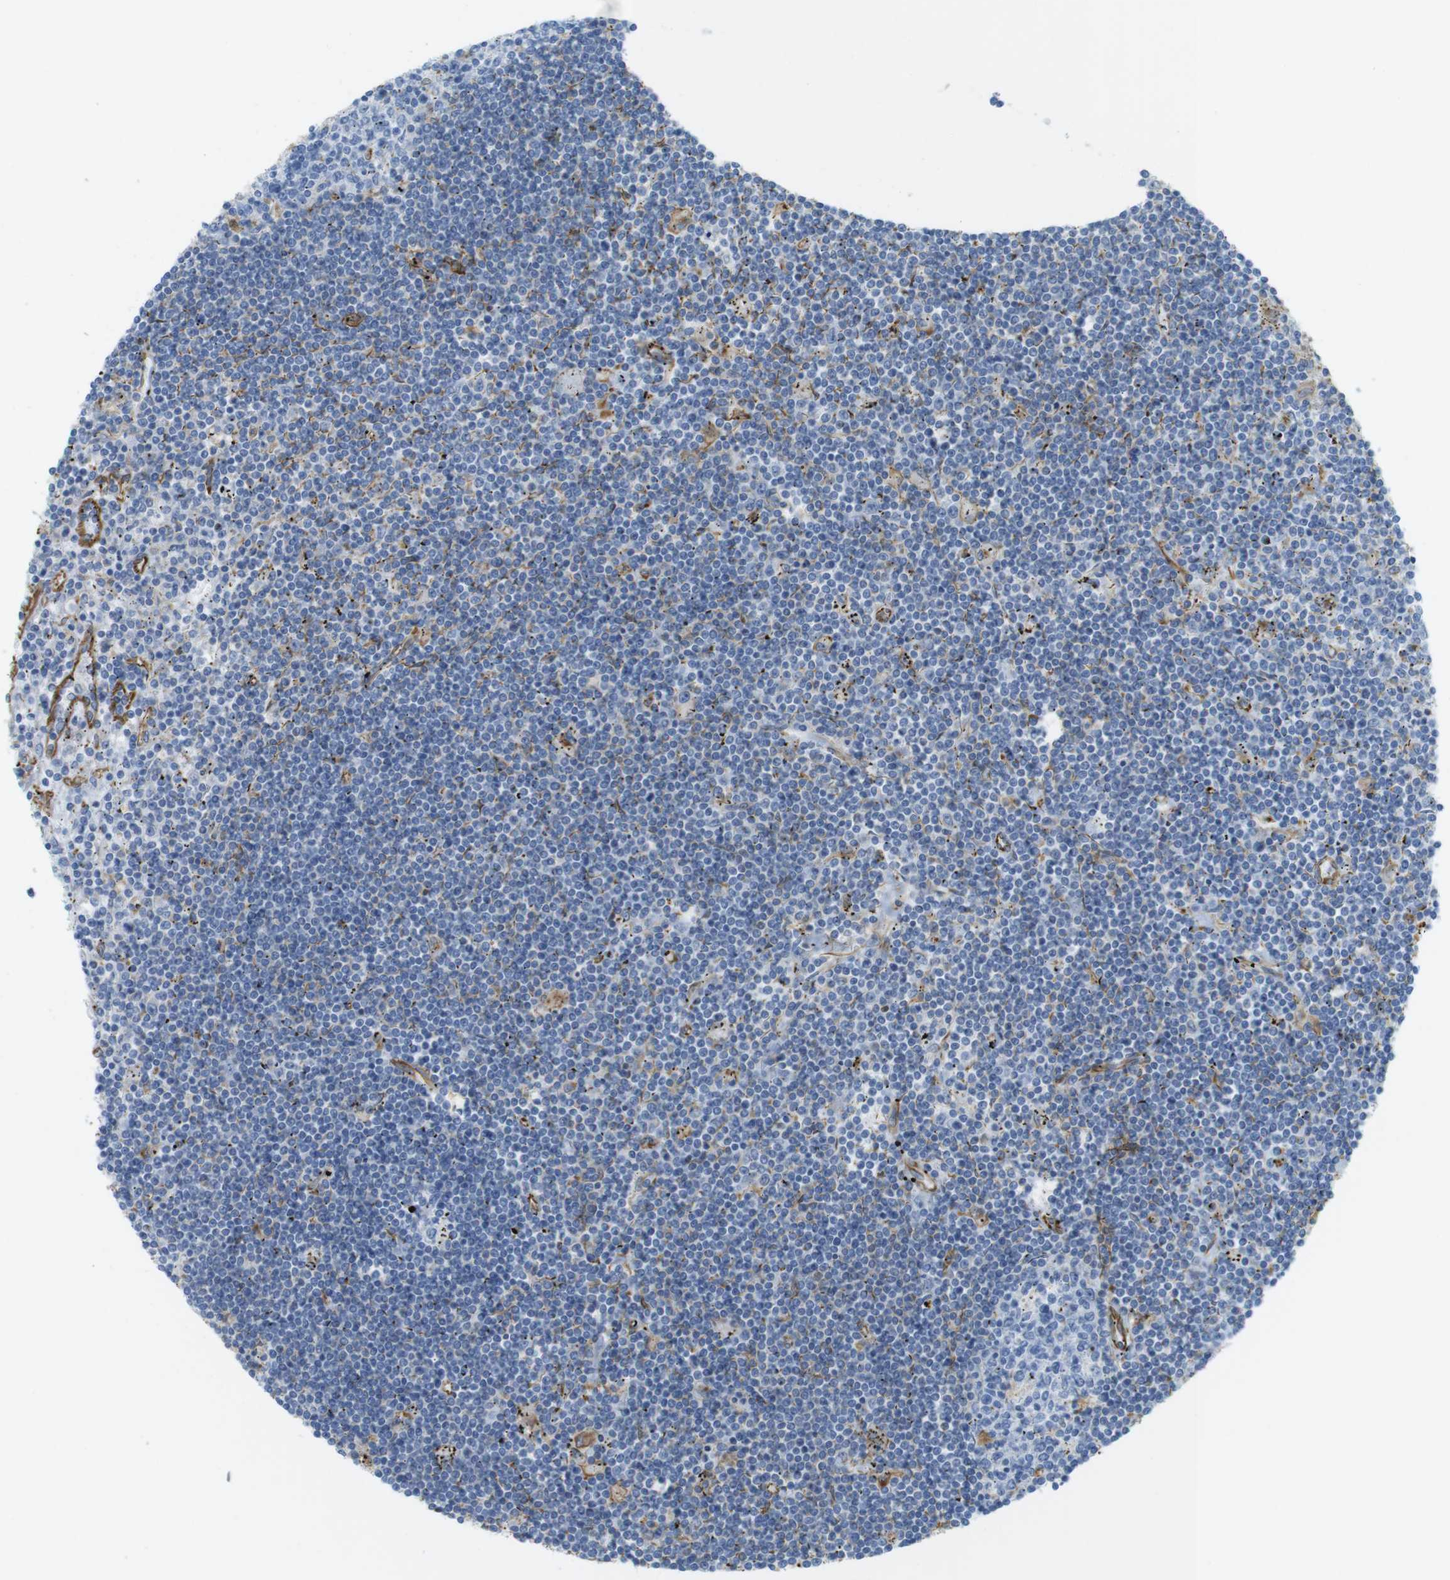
{"staining": {"intensity": "negative", "quantity": "none", "location": "none"}, "tissue": "lymphoma", "cell_type": "Tumor cells", "image_type": "cancer", "snomed": [{"axis": "morphology", "description": "Malignant lymphoma, non-Hodgkin's type, Low grade"}, {"axis": "topography", "description": "Spleen"}], "caption": "An IHC histopathology image of low-grade malignant lymphoma, non-Hodgkin's type is shown. There is no staining in tumor cells of low-grade malignant lymphoma, non-Hodgkin's type.", "gene": "MS4A10", "patient": {"sex": "male", "age": 76}}